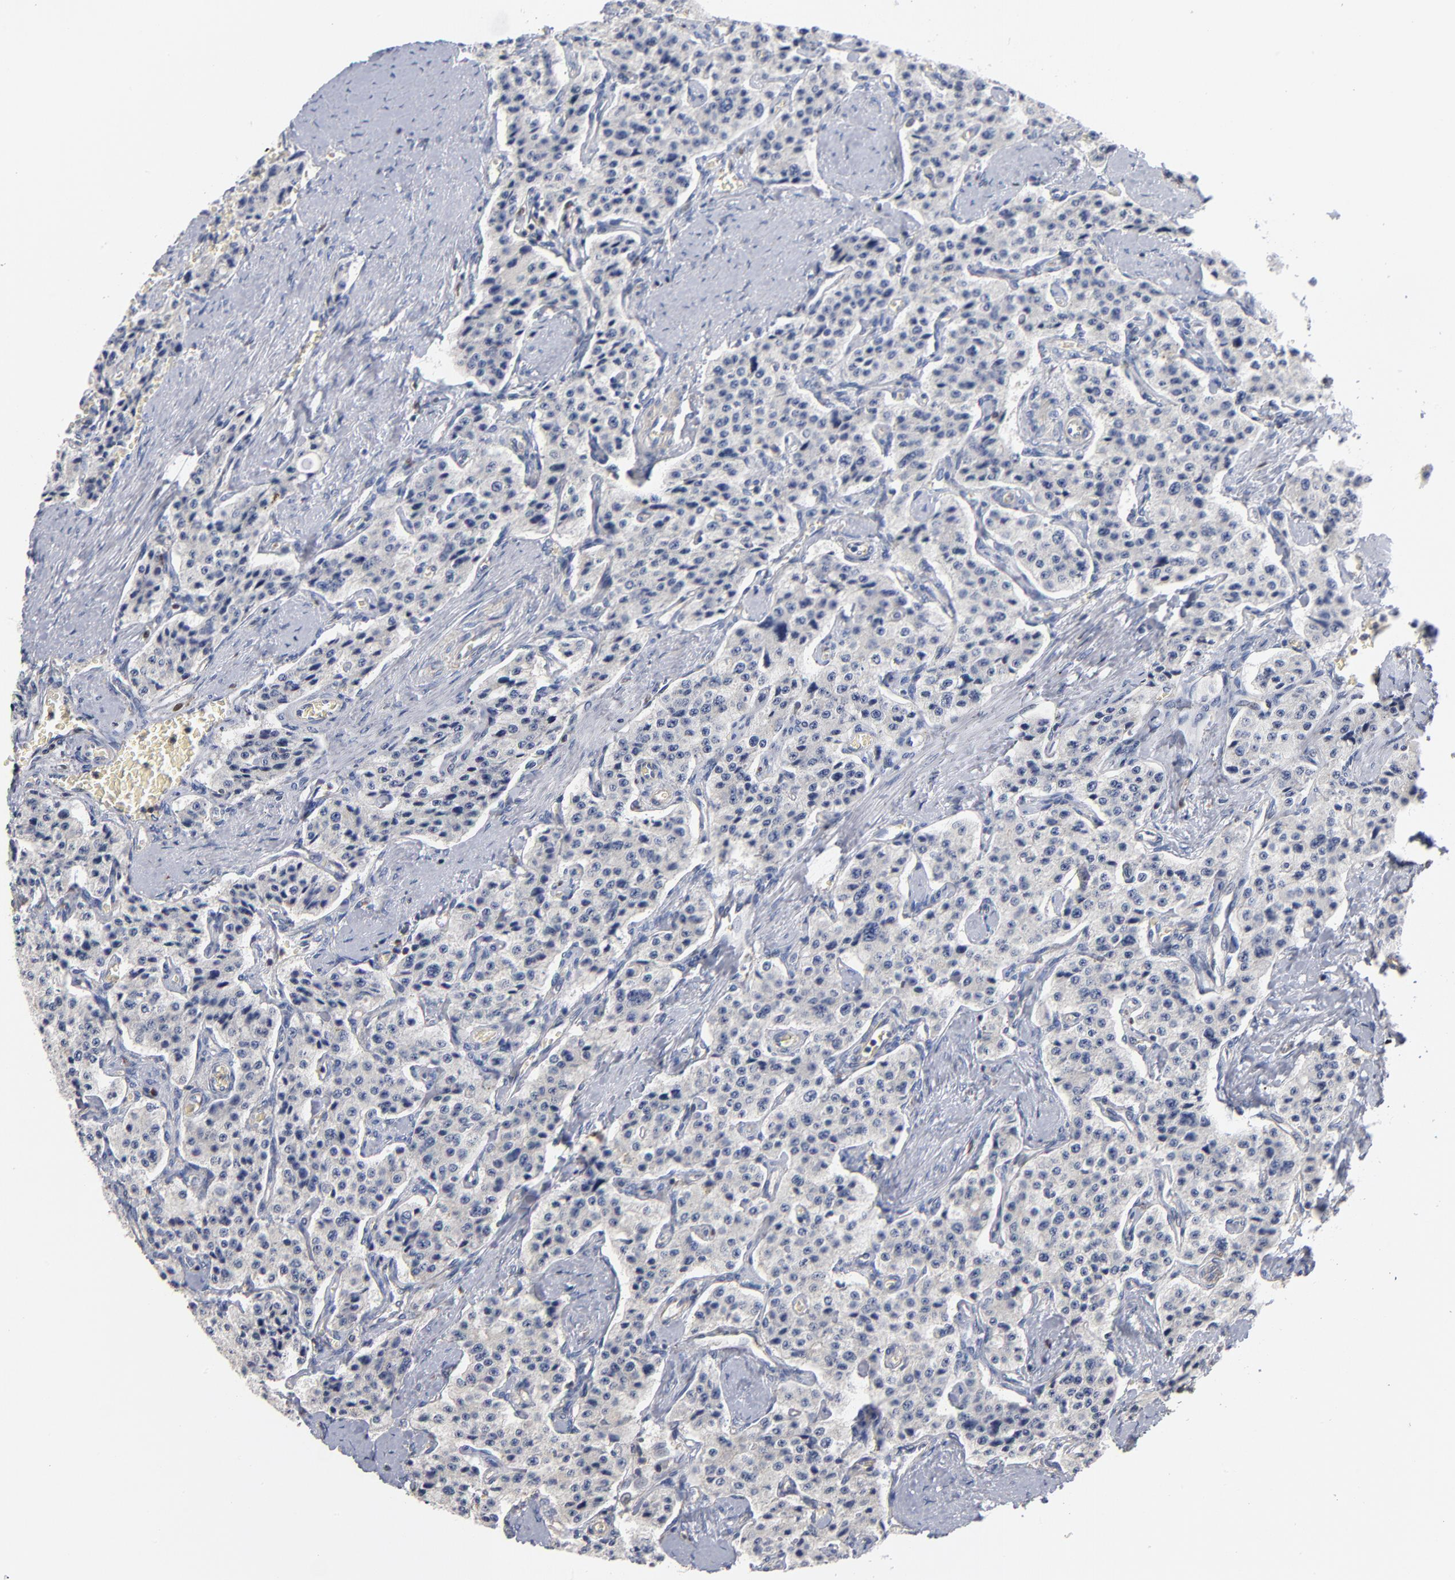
{"staining": {"intensity": "negative", "quantity": "none", "location": "none"}, "tissue": "carcinoid", "cell_type": "Tumor cells", "image_type": "cancer", "snomed": [{"axis": "morphology", "description": "Carcinoid, malignant, NOS"}, {"axis": "topography", "description": "Small intestine"}], "caption": "Immunohistochemical staining of human malignant carcinoid exhibits no significant expression in tumor cells.", "gene": "ARHGEF6", "patient": {"sex": "male", "age": 52}}